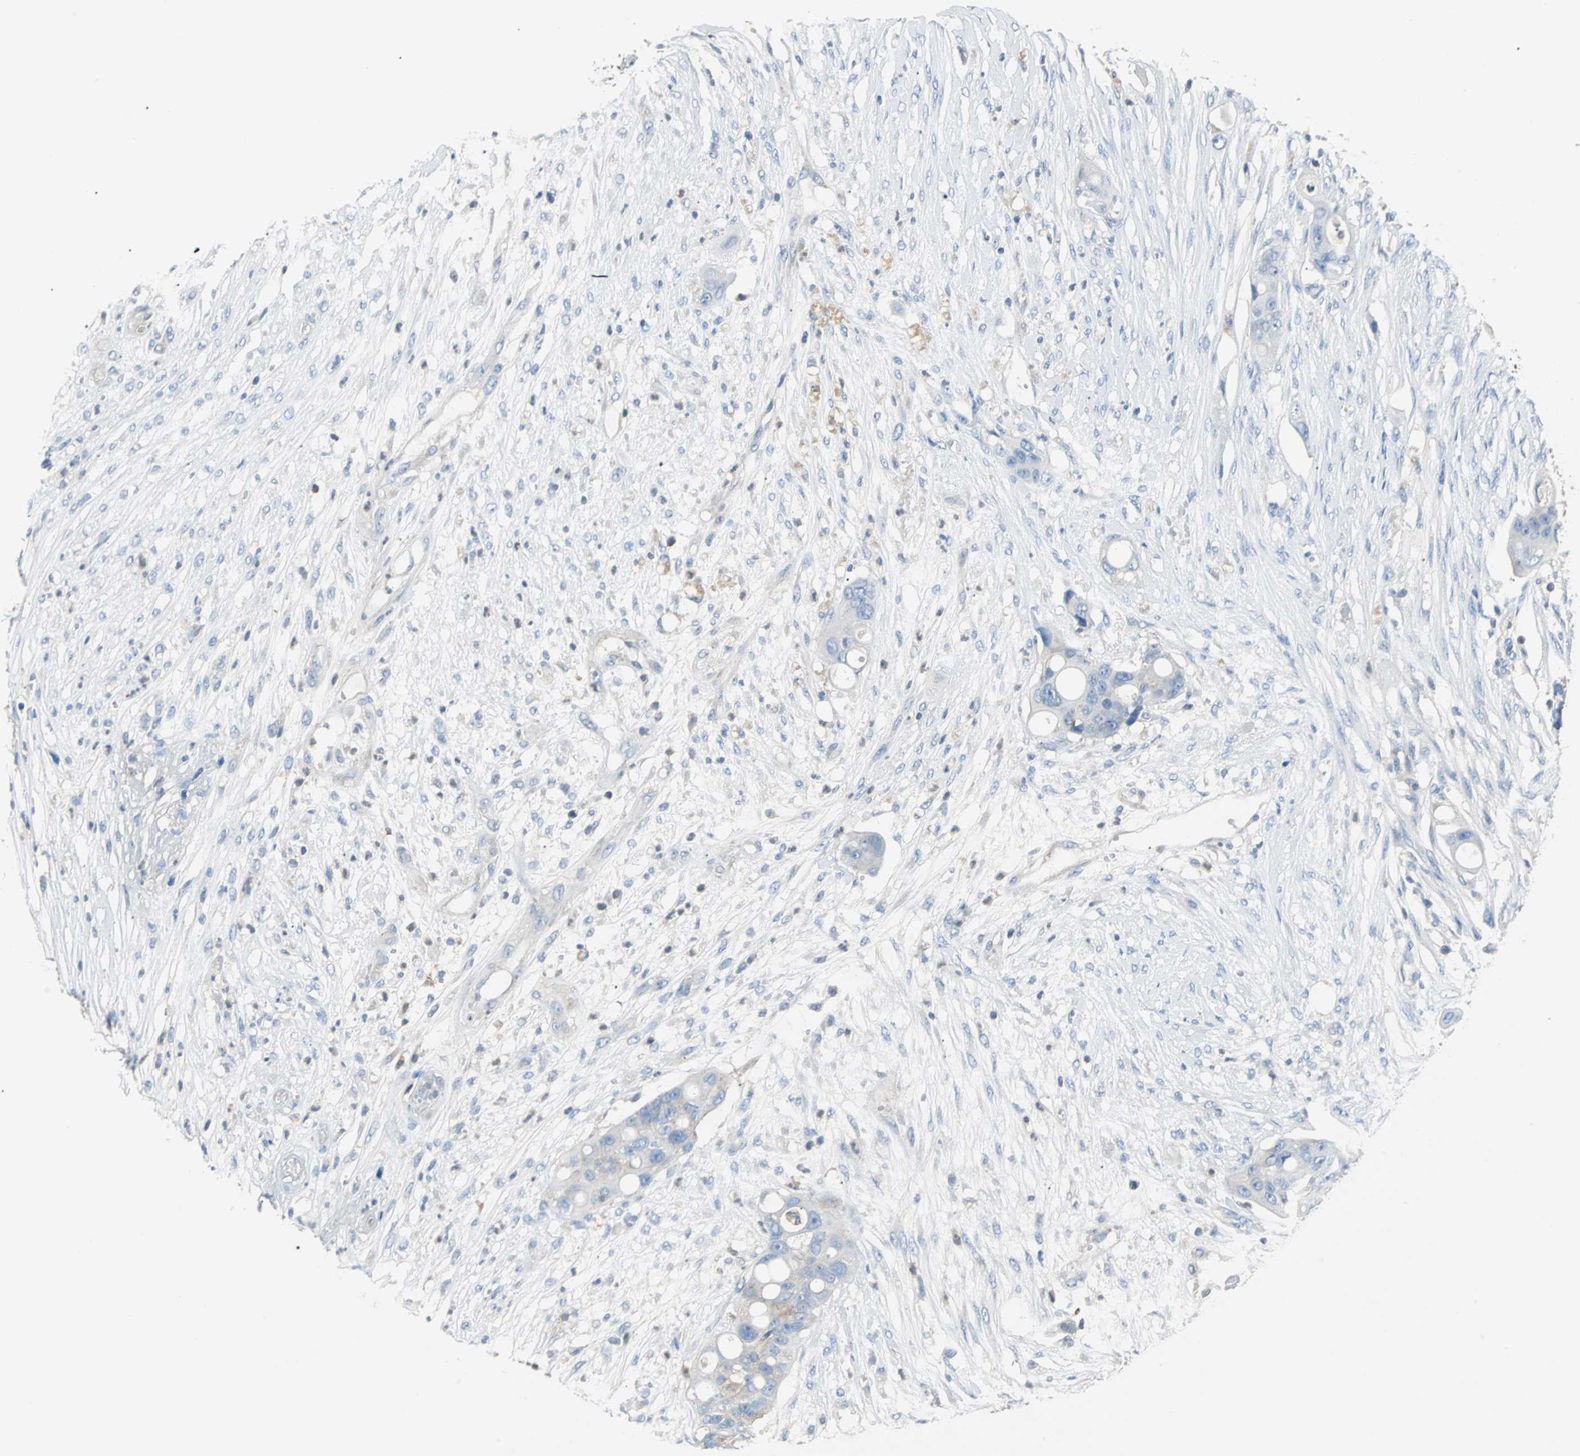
{"staining": {"intensity": "negative", "quantity": "none", "location": "none"}, "tissue": "colorectal cancer", "cell_type": "Tumor cells", "image_type": "cancer", "snomed": [{"axis": "morphology", "description": "Adenocarcinoma, NOS"}, {"axis": "topography", "description": "Colon"}], "caption": "Histopathology image shows no significant protein expression in tumor cells of colorectal adenocarcinoma.", "gene": "TSC22D4", "patient": {"sex": "female", "age": 57}}